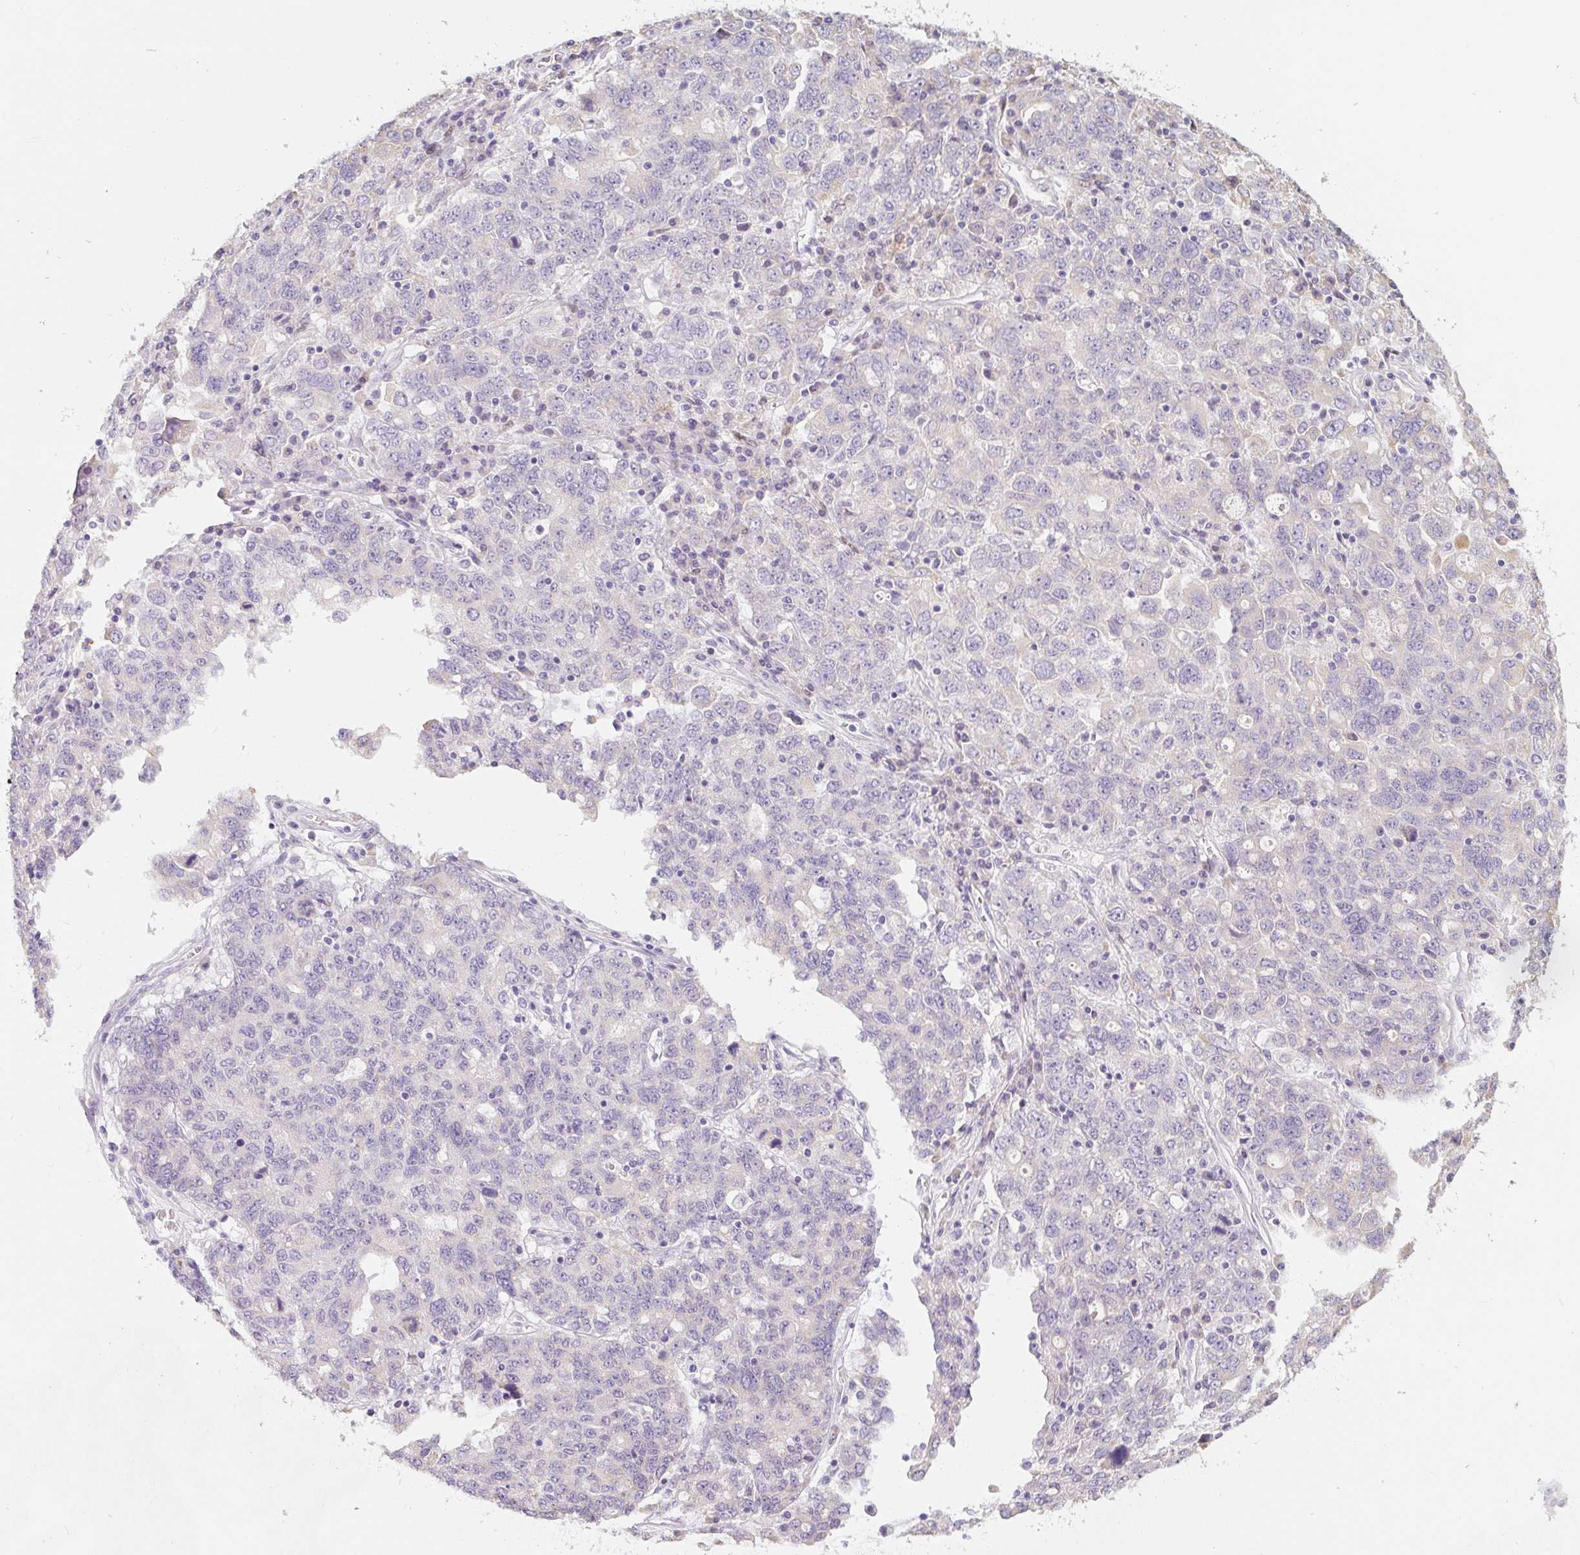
{"staining": {"intensity": "negative", "quantity": "none", "location": "none"}, "tissue": "ovarian cancer", "cell_type": "Tumor cells", "image_type": "cancer", "snomed": [{"axis": "morphology", "description": "Carcinoma, endometroid"}, {"axis": "topography", "description": "Ovary"}], "caption": "Micrograph shows no significant protein positivity in tumor cells of endometroid carcinoma (ovarian).", "gene": "PWWP3B", "patient": {"sex": "female", "age": 62}}